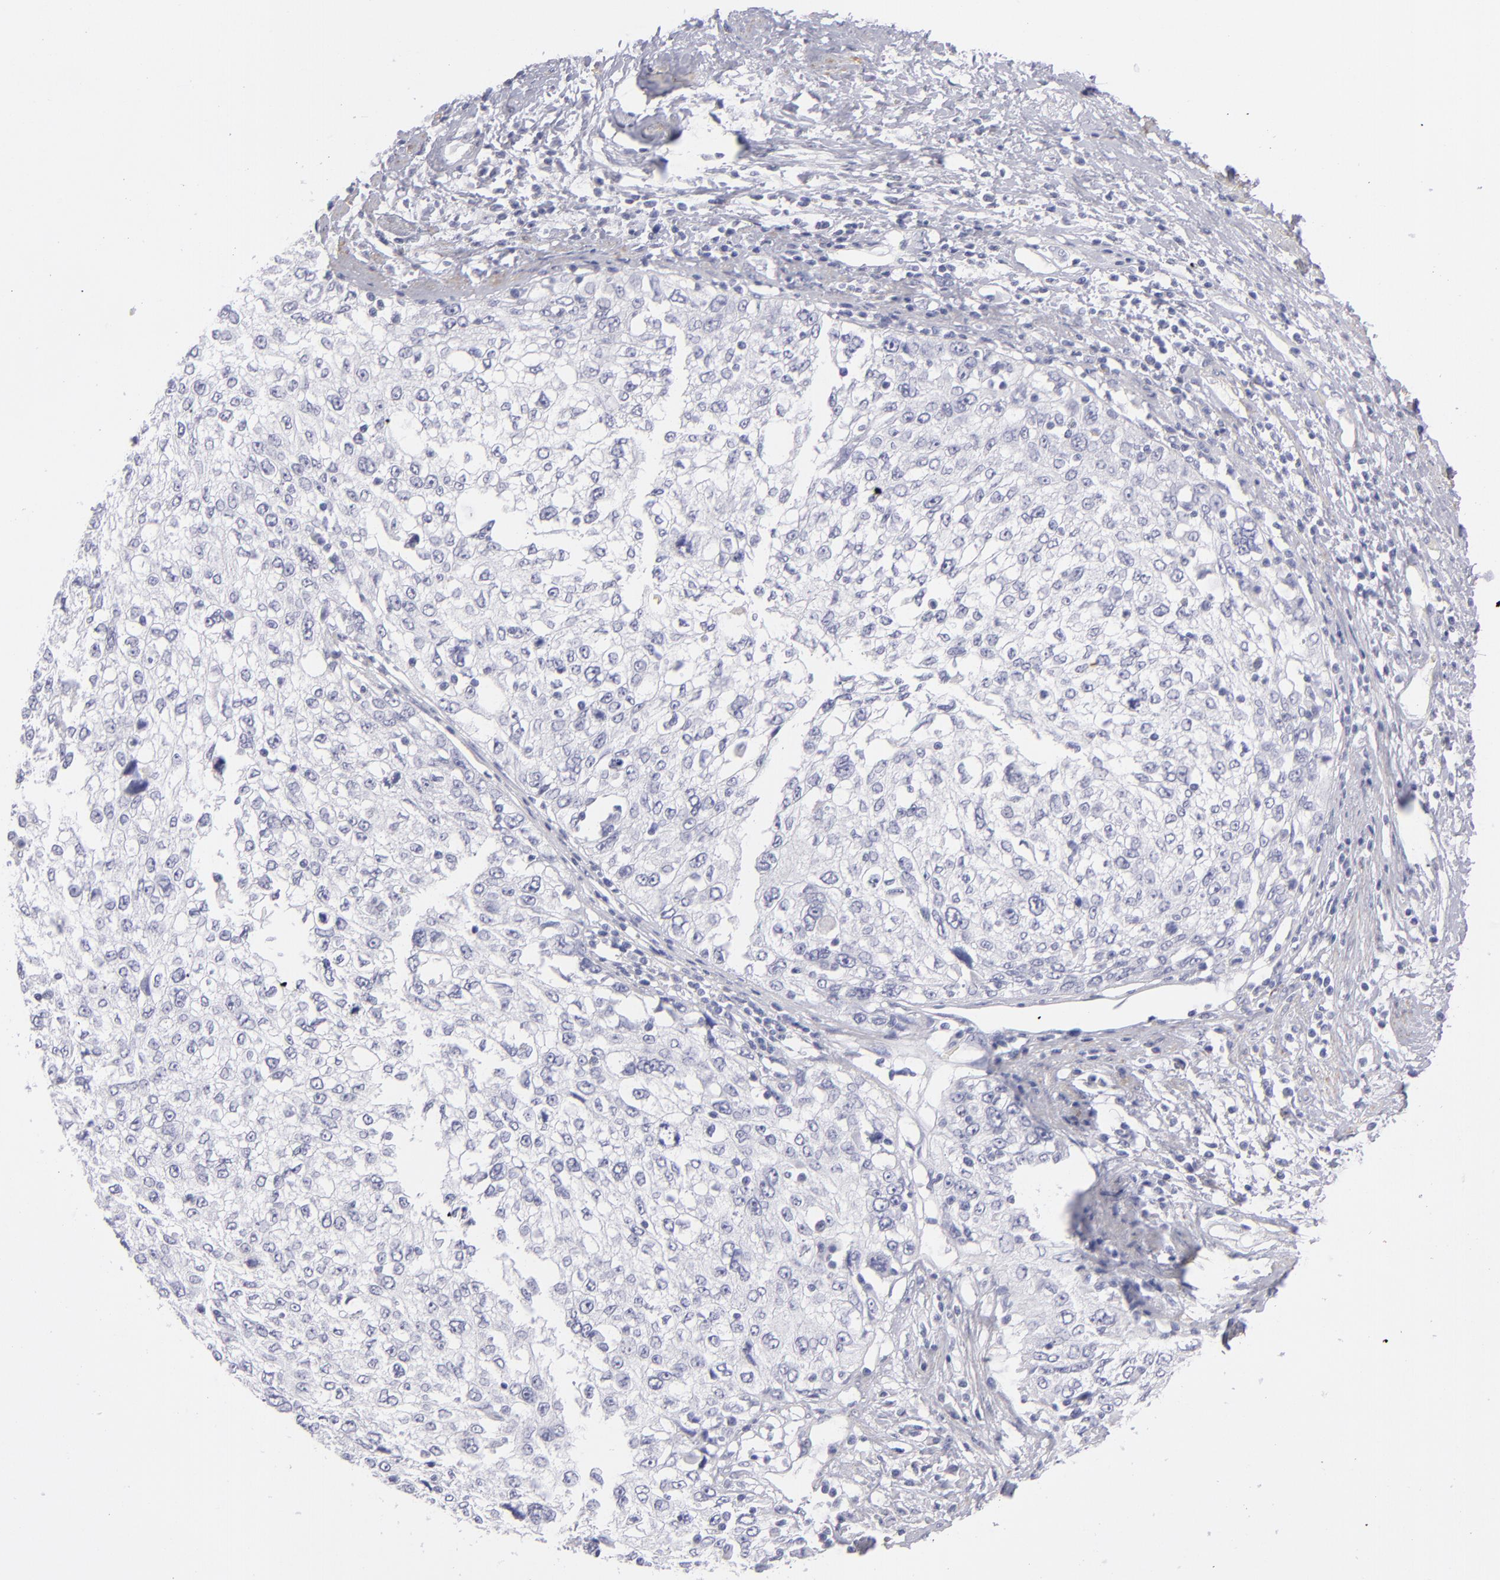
{"staining": {"intensity": "negative", "quantity": "none", "location": "none"}, "tissue": "cervical cancer", "cell_type": "Tumor cells", "image_type": "cancer", "snomed": [{"axis": "morphology", "description": "Squamous cell carcinoma, NOS"}, {"axis": "topography", "description": "Cervix"}], "caption": "Tumor cells show no significant protein expression in cervical squamous cell carcinoma.", "gene": "MYH11", "patient": {"sex": "female", "age": 57}}